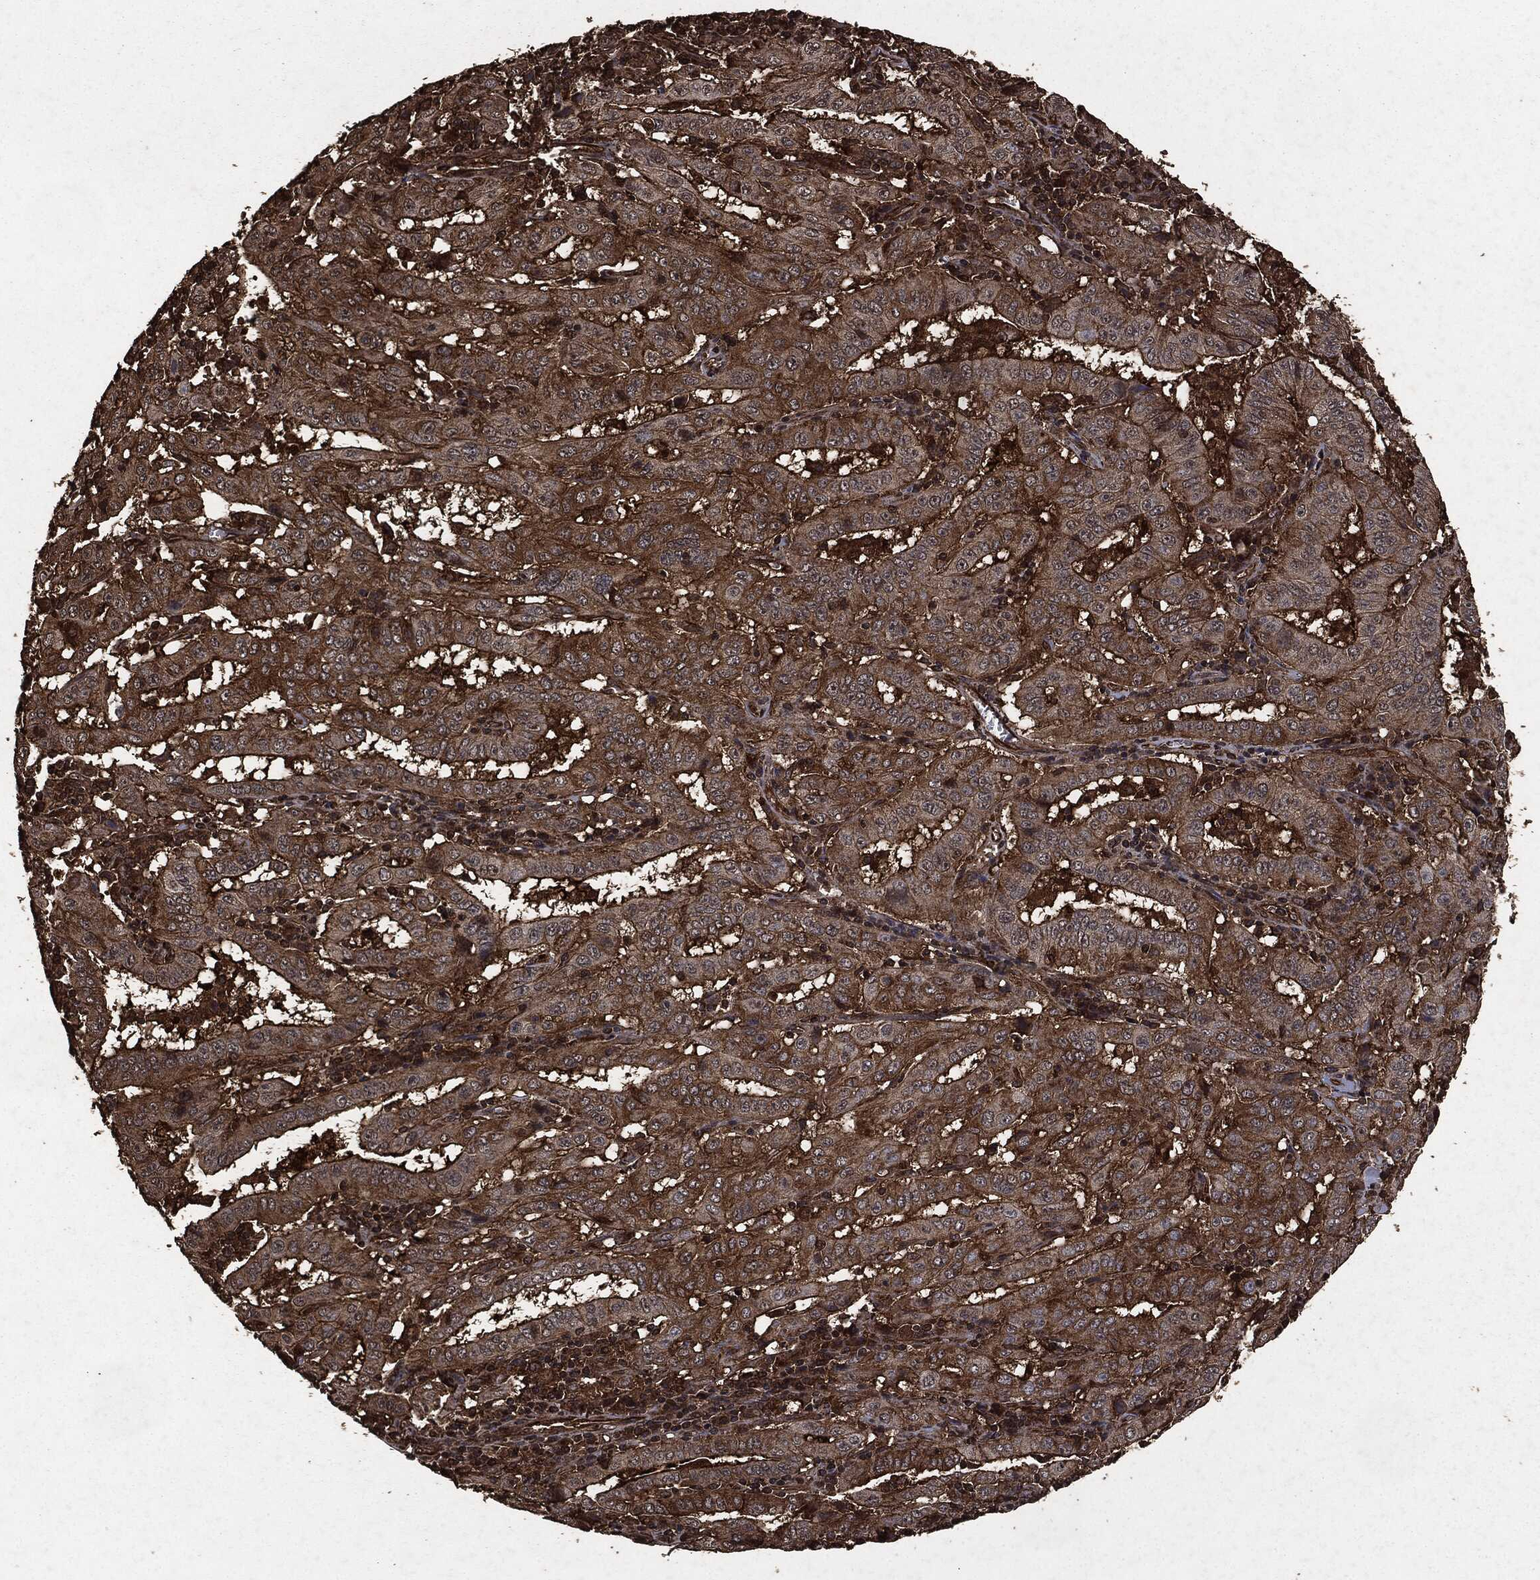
{"staining": {"intensity": "strong", "quantity": "25%-75%", "location": "cytoplasmic/membranous"}, "tissue": "pancreatic cancer", "cell_type": "Tumor cells", "image_type": "cancer", "snomed": [{"axis": "morphology", "description": "Adenocarcinoma, NOS"}, {"axis": "topography", "description": "Pancreas"}], "caption": "A brown stain shows strong cytoplasmic/membranous staining of a protein in pancreatic adenocarcinoma tumor cells. The staining is performed using DAB (3,3'-diaminobenzidine) brown chromogen to label protein expression. The nuclei are counter-stained blue using hematoxylin.", "gene": "HRAS", "patient": {"sex": "male", "age": 63}}